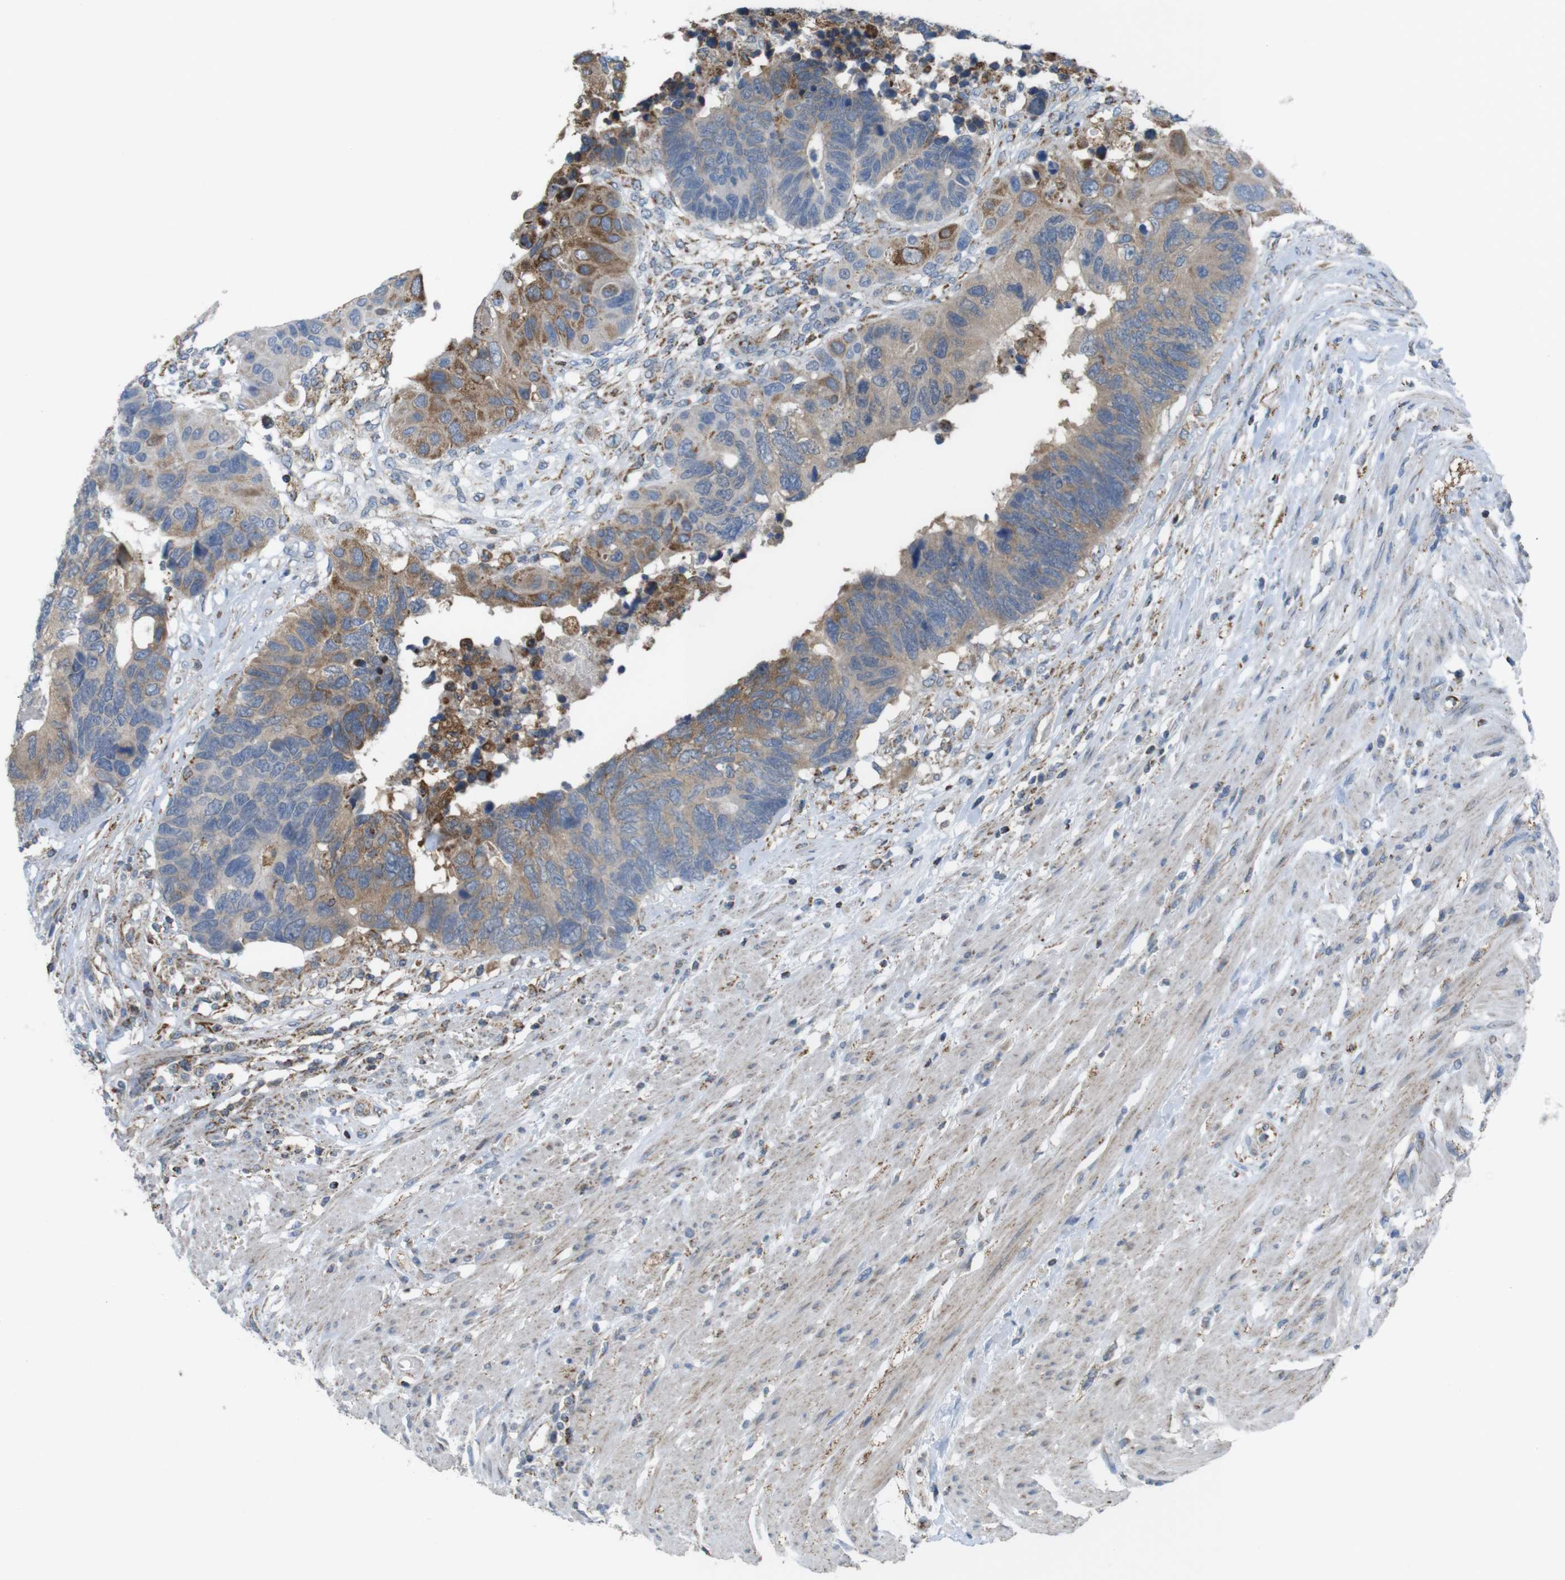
{"staining": {"intensity": "moderate", "quantity": ">75%", "location": "cytoplasmic/membranous"}, "tissue": "colorectal cancer", "cell_type": "Tumor cells", "image_type": "cancer", "snomed": [{"axis": "morphology", "description": "Adenocarcinoma, NOS"}, {"axis": "topography", "description": "Rectum"}], "caption": "The image demonstrates staining of colorectal adenocarcinoma, revealing moderate cytoplasmic/membranous protein positivity (brown color) within tumor cells. Nuclei are stained in blue.", "gene": "GRIK2", "patient": {"sex": "male", "age": 51}}